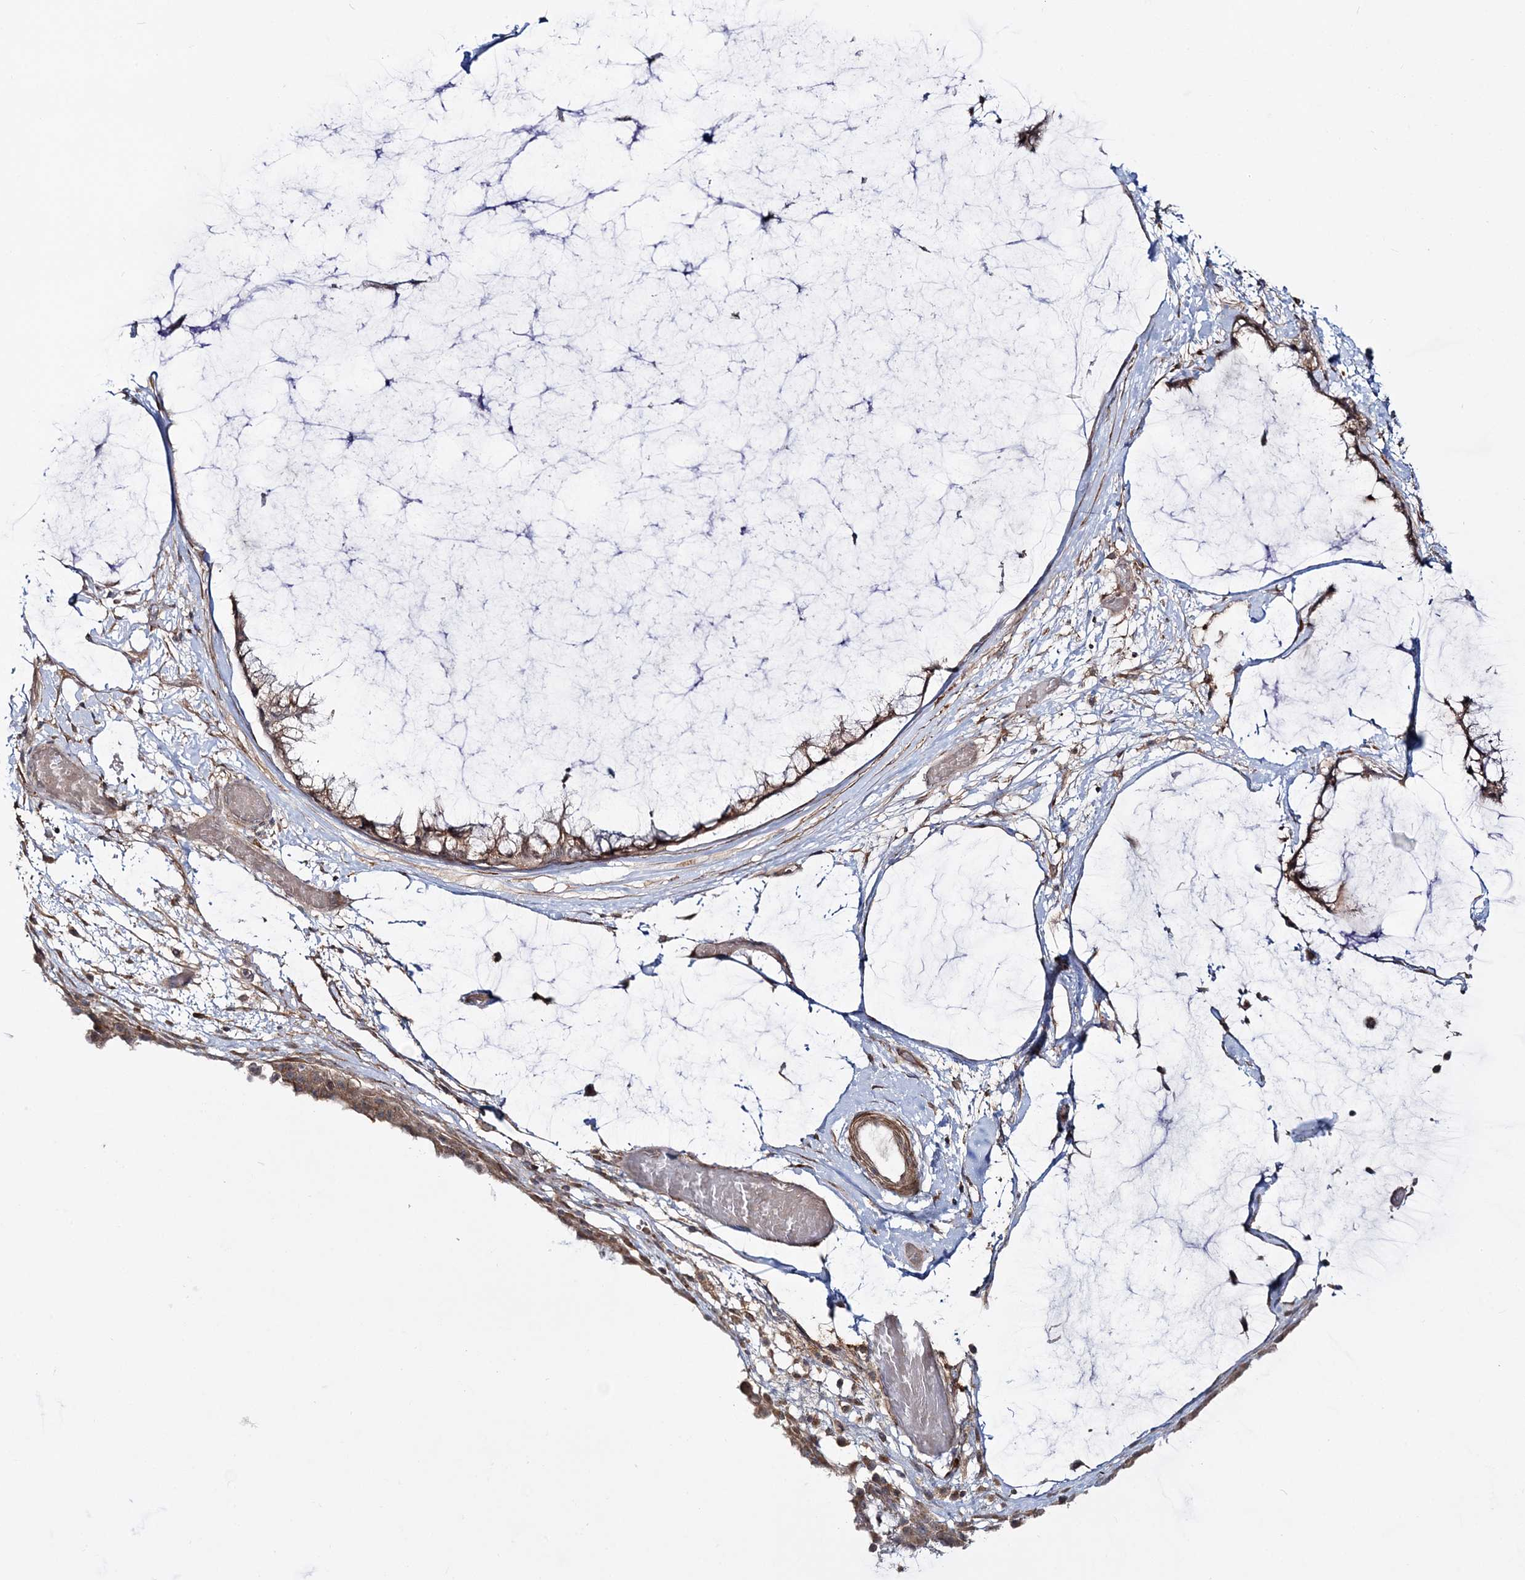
{"staining": {"intensity": "moderate", "quantity": ">75%", "location": "cytoplasmic/membranous"}, "tissue": "ovarian cancer", "cell_type": "Tumor cells", "image_type": "cancer", "snomed": [{"axis": "morphology", "description": "Cystadenocarcinoma, mucinous, NOS"}, {"axis": "topography", "description": "Ovary"}], "caption": "Approximately >75% of tumor cells in ovarian cancer exhibit moderate cytoplasmic/membranous protein positivity as visualized by brown immunohistochemical staining.", "gene": "MOCS2", "patient": {"sex": "female", "age": 39}}